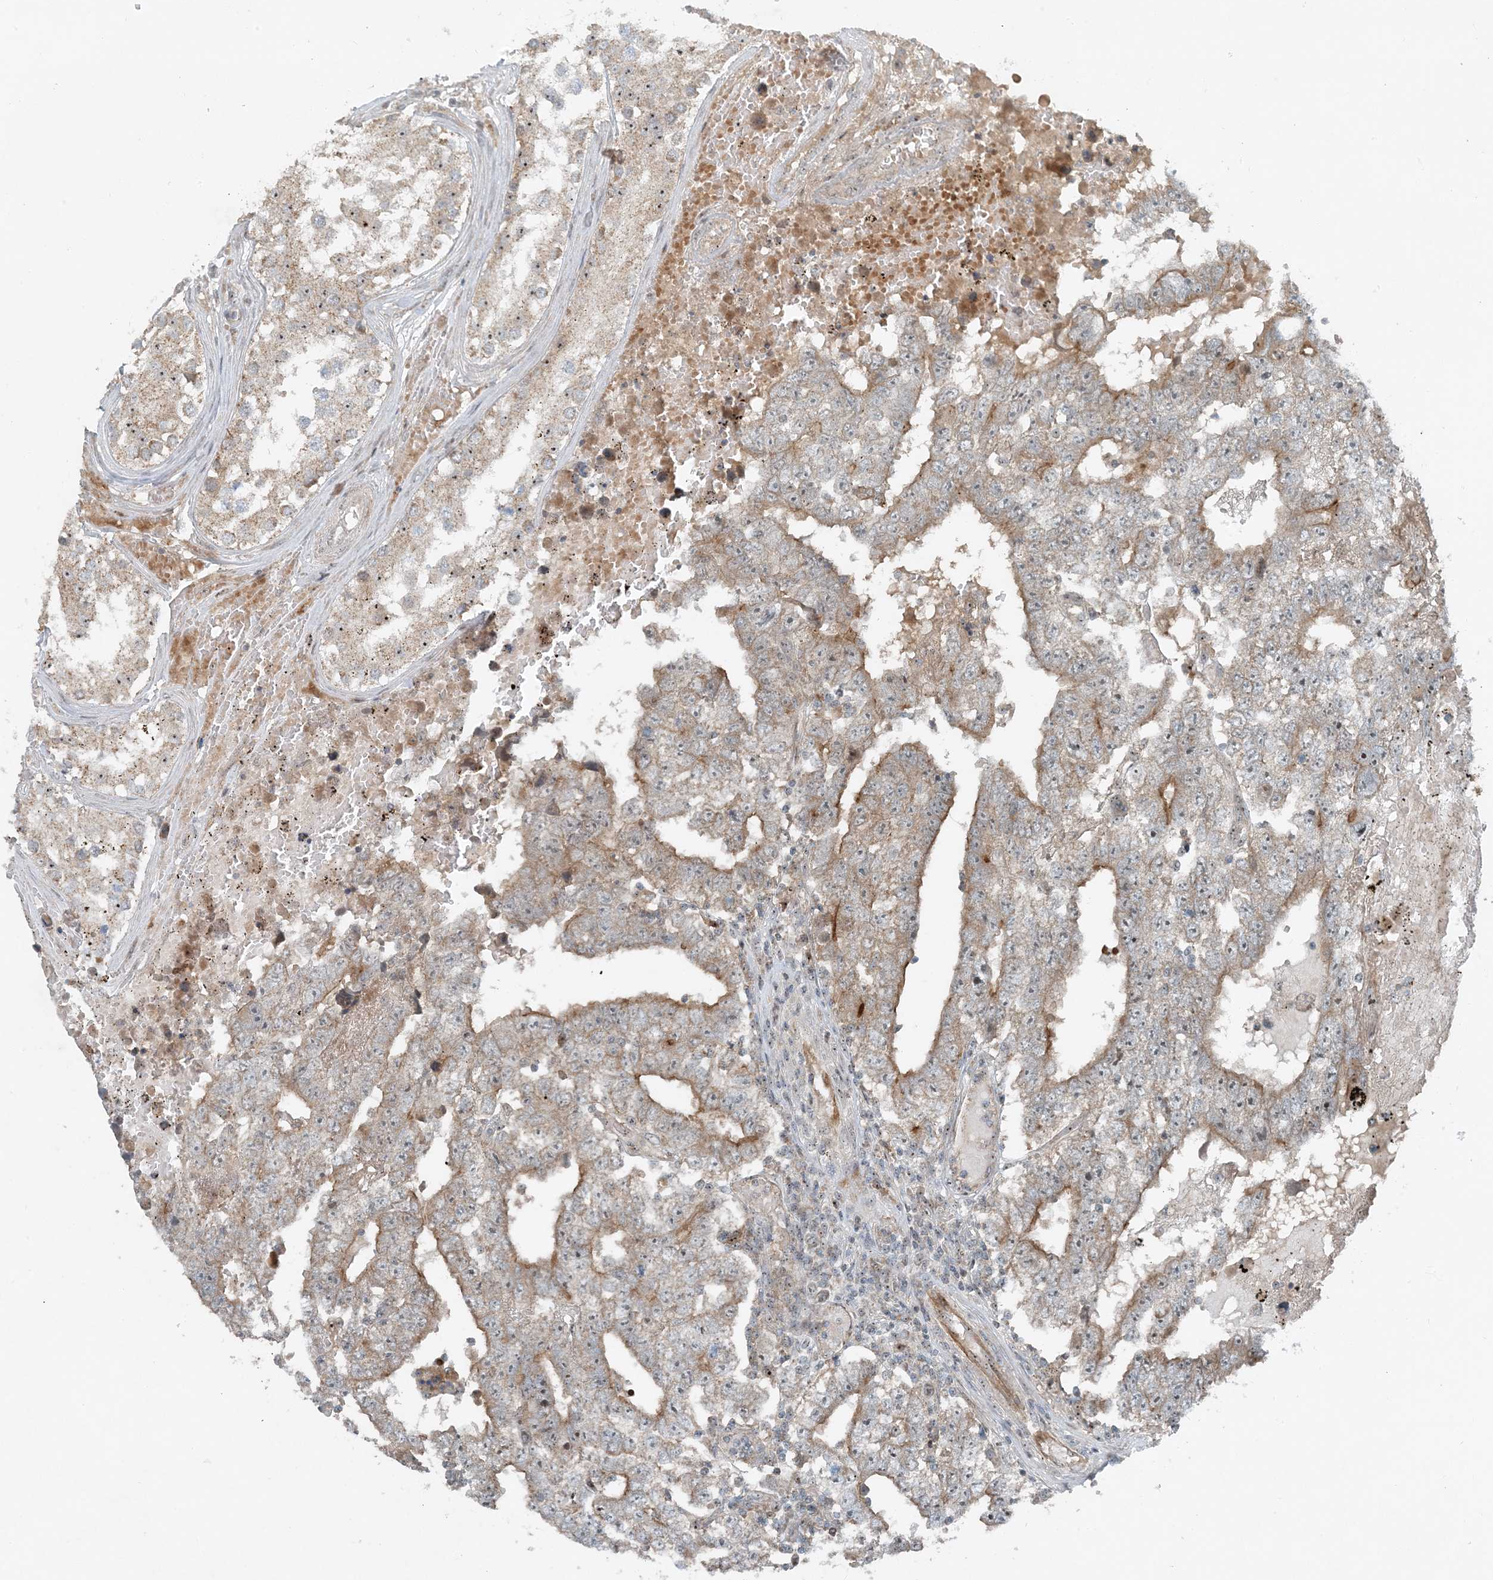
{"staining": {"intensity": "moderate", "quantity": "25%-75%", "location": "cytoplasmic/membranous"}, "tissue": "testis cancer", "cell_type": "Tumor cells", "image_type": "cancer", "snomed": [{"axis": "morphology", "description": "Carcinoma, Embryonal, NOS"}, {"axis": "topography", "description": "Testis"}], "caption": "Testis cancer stained with a brown dye exhibits moderate cytoplasmic/membranous positive expression in about 25%-75% of tumor cells.", "gene": "MITD1", "patient": {"sex": "male", "age": 25}}